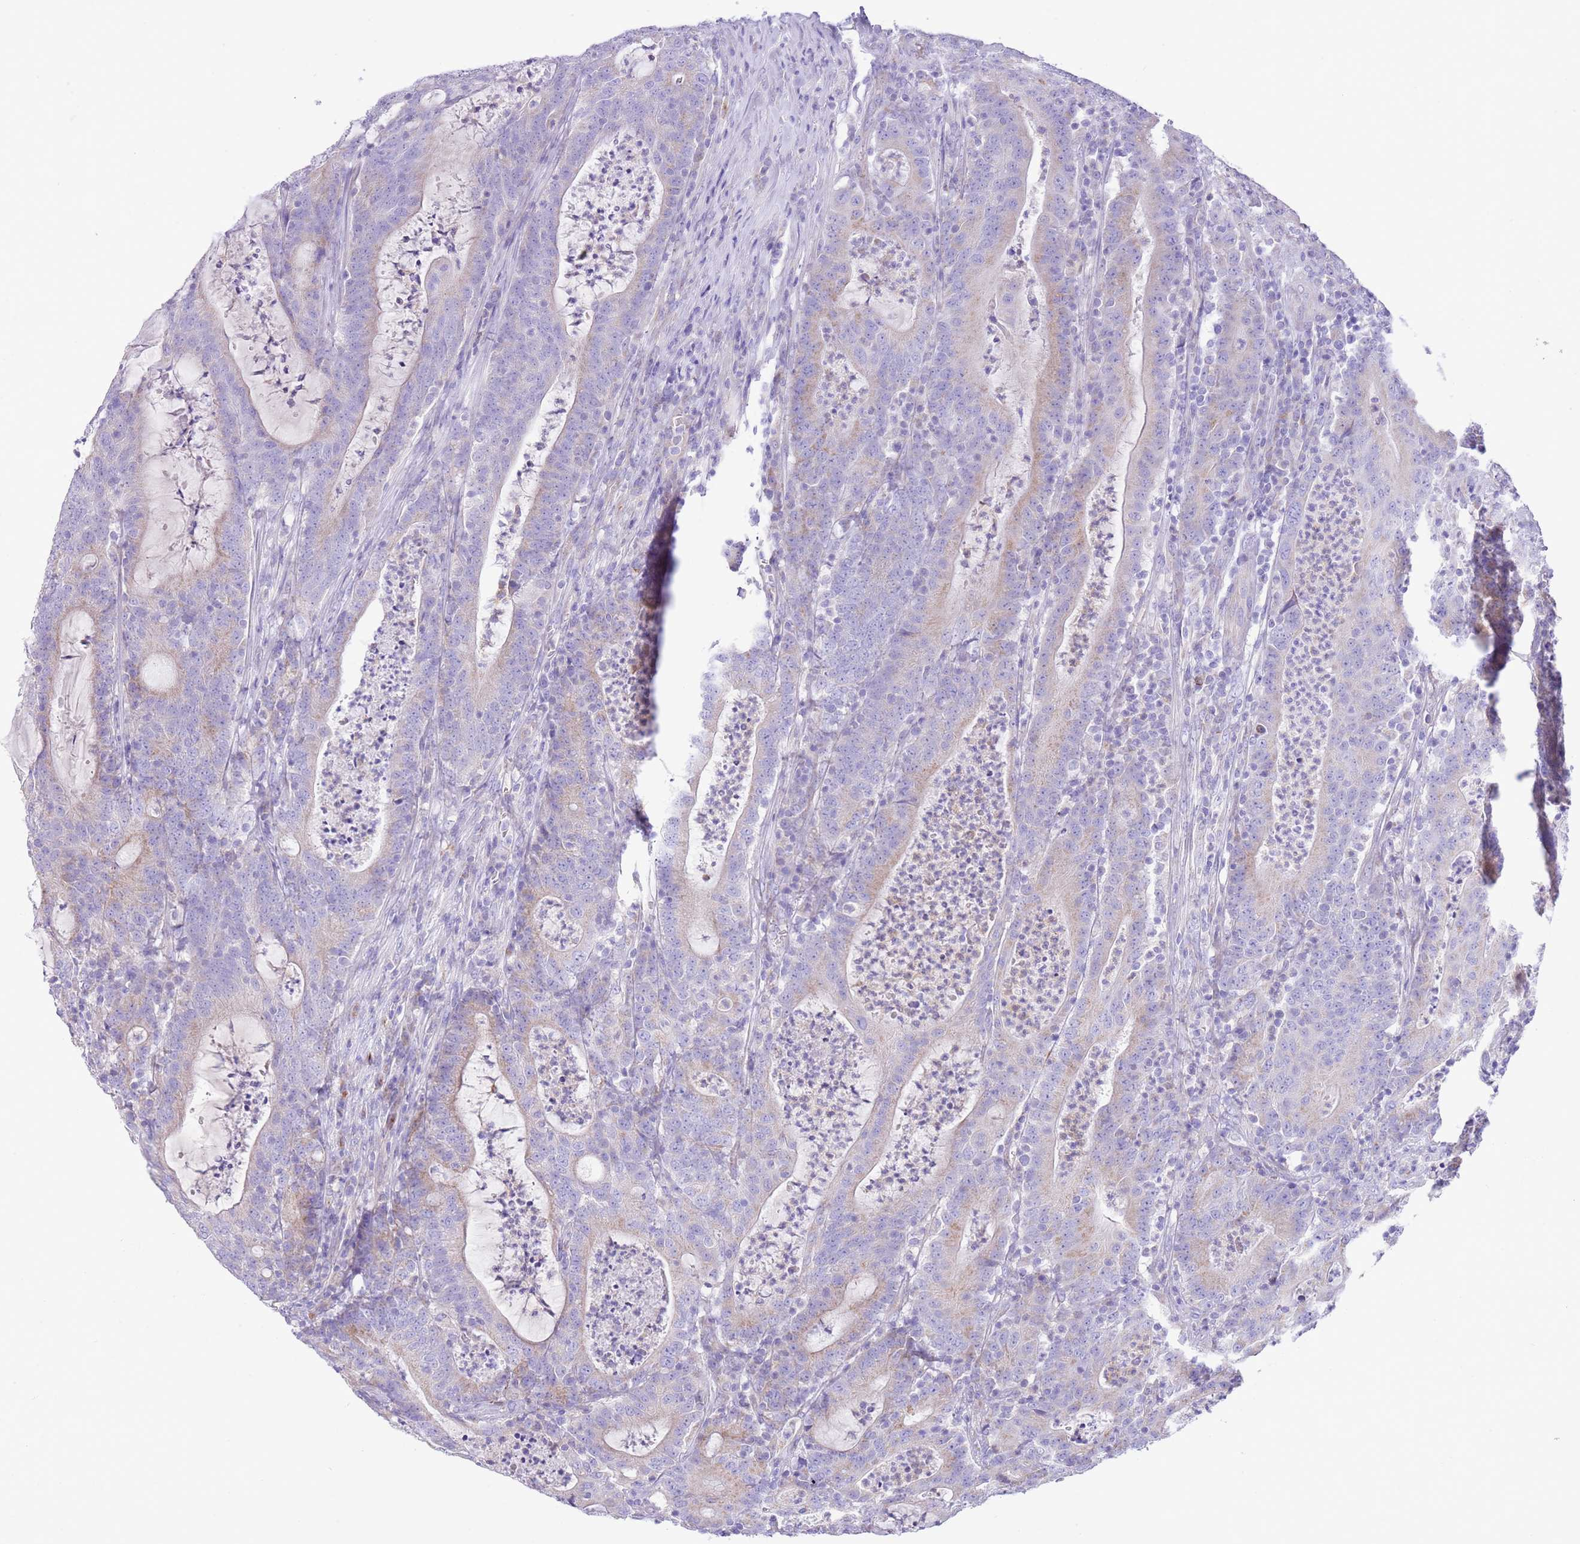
{"staining": {"intensity": "weak", "quantity": "25%-75%", "location": "cytoplasmic/membranous"}, "tissue": "colorectal cancer", "cell_type": "Tumor cells", "image_type": "cancer", "snomed": [{"axis": "morphology", "description": "Adenocarcinoma, NOS"}, {"axis": "topography", "description": "Colon"}], "caption": "Protein staining demonstrates weak cytoplasmic/membranous positivity in approximately 25%-75% of tumor cells in colorectal cancer.", "gene": "OAZ2", "patient": {"sex": "male", "age": 83}}